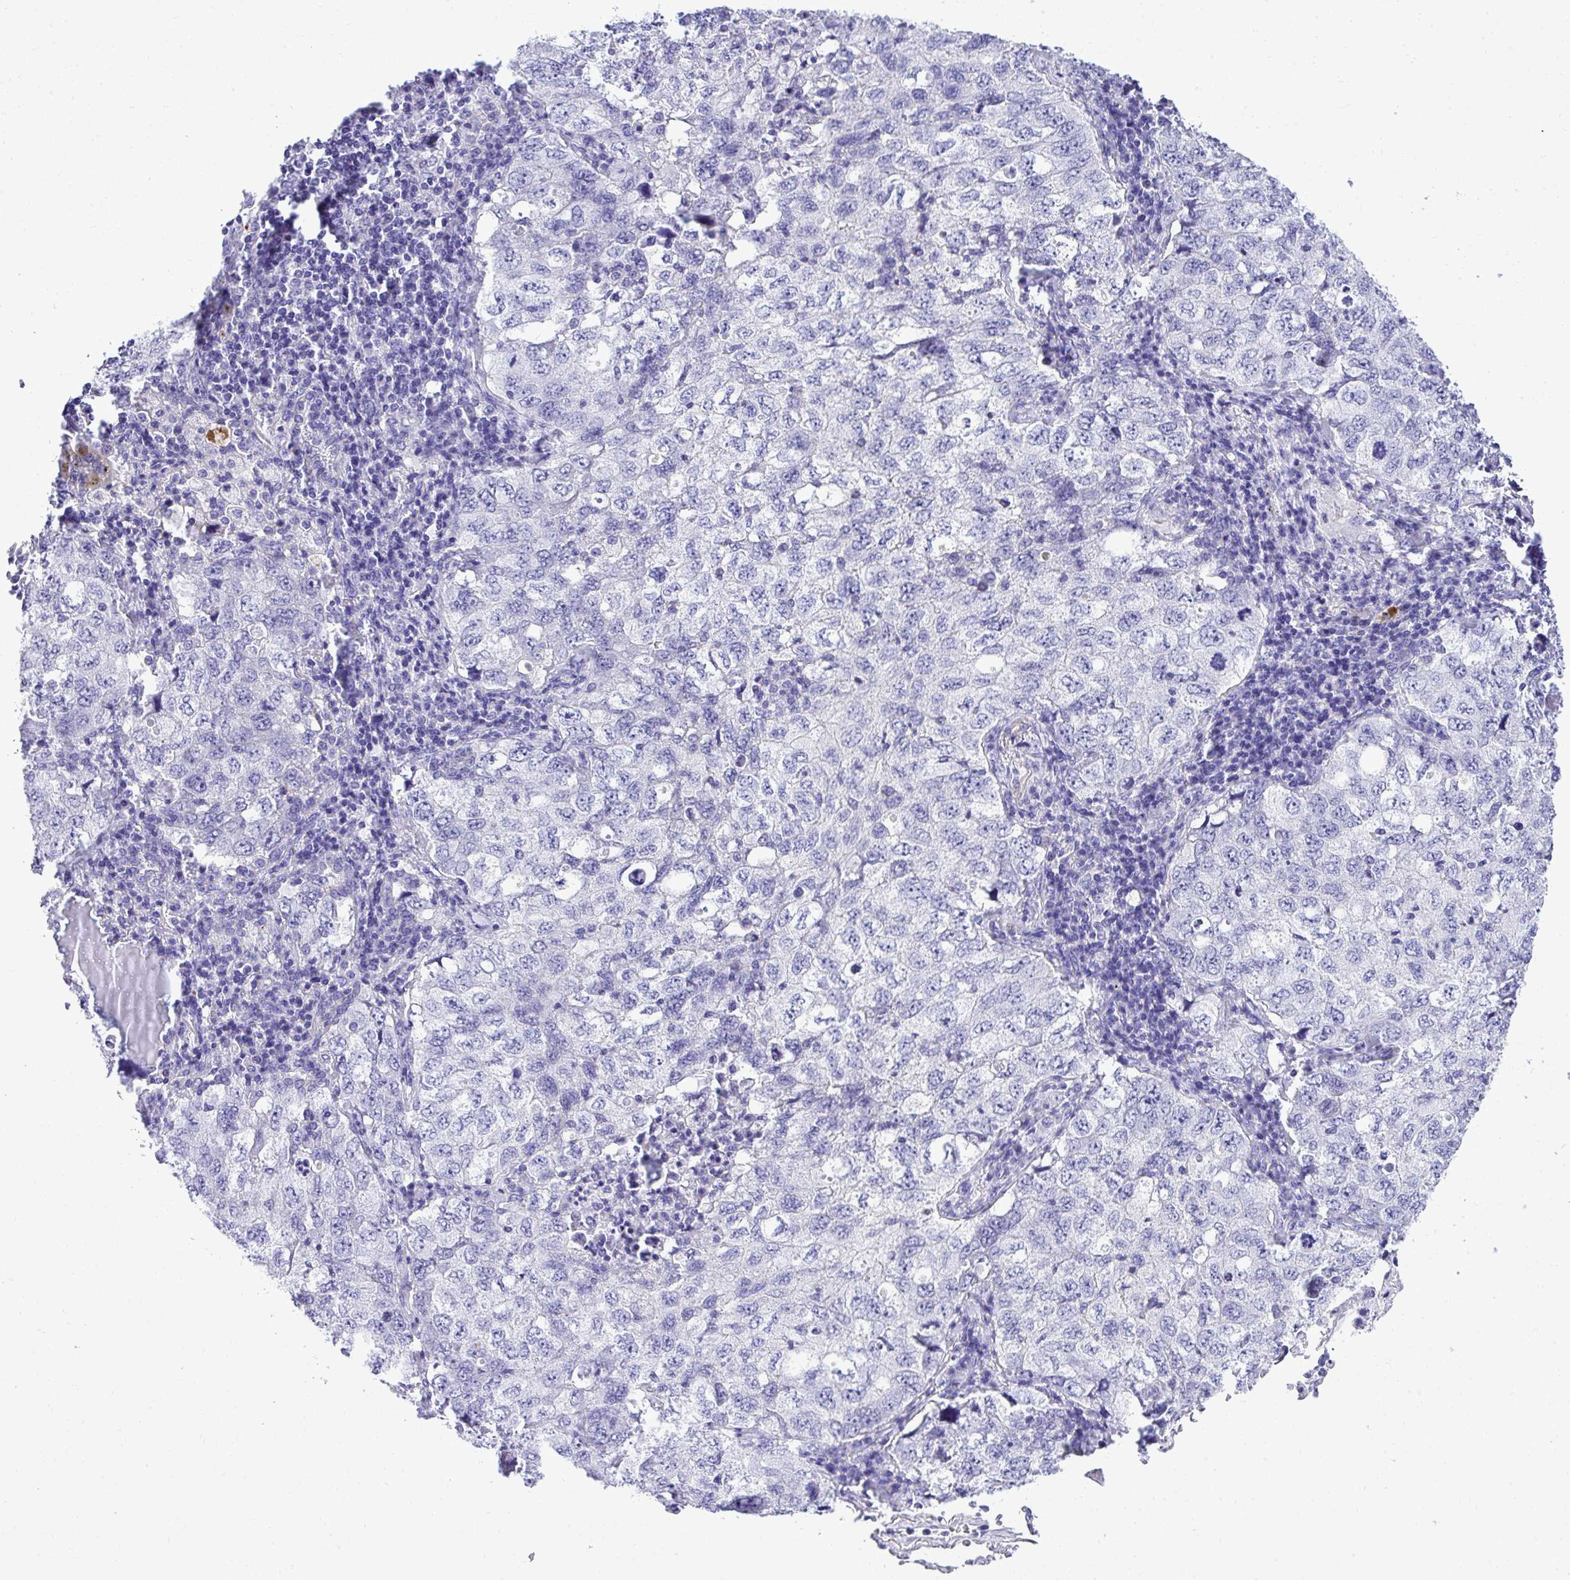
{"staining": {"intensity": "negative", "quantity": "none", "location": "none"}, "tissue": "lung cancer", "cell_type": "Tumor cells", "image_type": "cancer", "snomed": [{"axis": "morphology", "description": "Adenocarcinoma, NOS"}, {"axis": "topography", "description": "Lung"}], "caption": "Tumor cells show no significant protein positivity in adenocarcinoma (lung).", "gene": "ST6GALNAC3", "patient": {"sex": "female", "age": 57}}